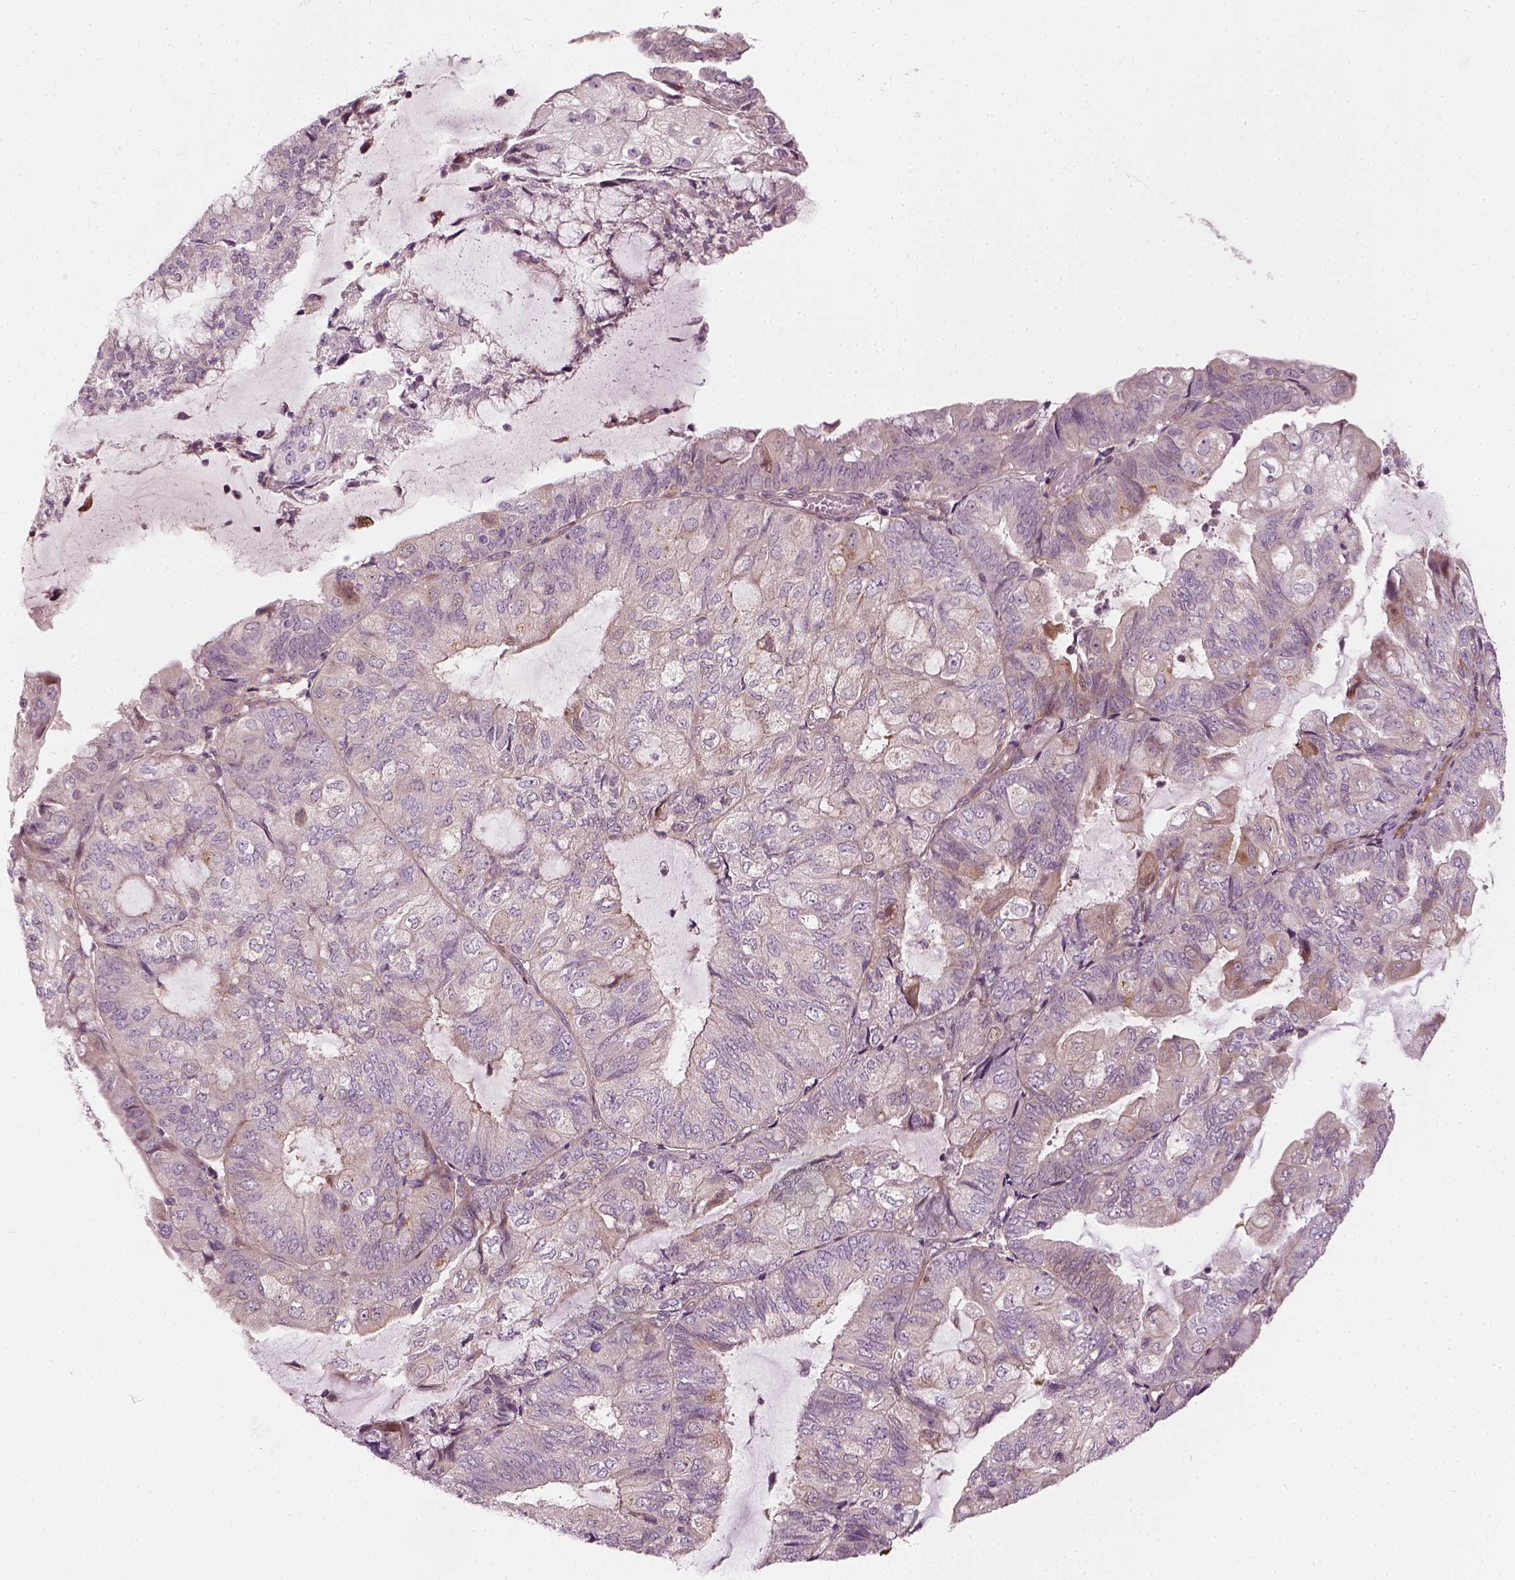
{"staining": {"intensity": "negative", "quantity": "none", "location": "none"}, "tissue": "endometrial cancer", "cell_type": "Tumor cells", "image_type": "cancer", "snomed": [{"axis": "morphology", "description": "Adenocarcinoma, NOS"}, {"axis": "topography", "description": "Endometrium"}], "caption": "An IHC micrograph of endometrial cancer is shown. There is no staining in tumor cells of endometrial cancer.", "gene": "DNASE1L1", "patient": {"sex": "female", "age": 81}}